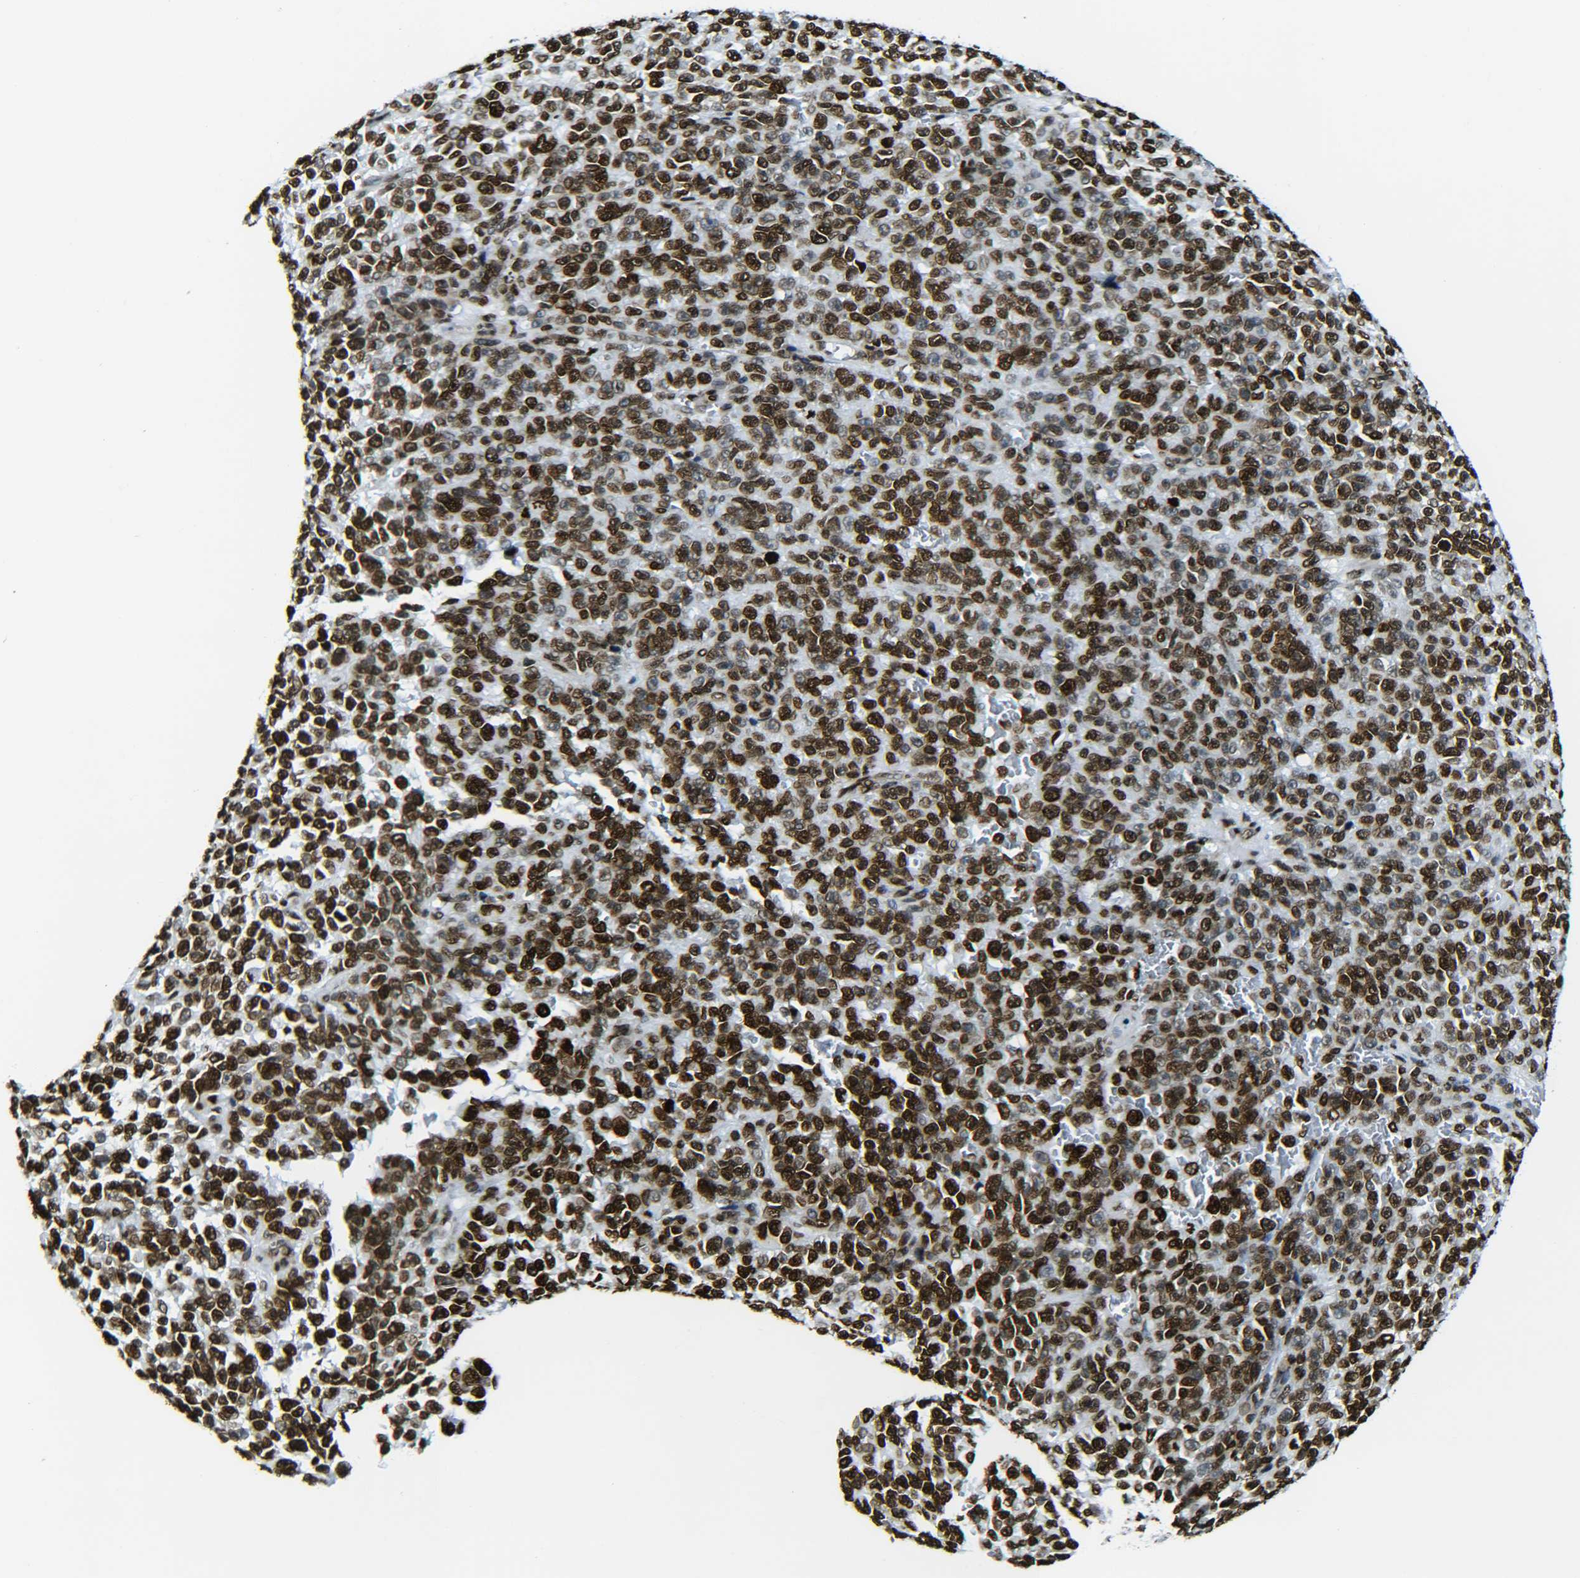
{"staining": {"intensity": "strong", "quantity": ">75%", "location": "nuclear"}, "tissue": "melanoma", "cell_type": "Tumor cells", "image_type": "cancer", "snomed": [{"axis": "morphology", "description": "Malignant melanoma, NOS"}, {"axis": "topography", "description": "Skin"}], "caption": "Immunohistochemical staining of melanoma demonstrates high levels of strong nuclear protein staining in about >75% of tumor cells.", "gene": "H2AX", "patient": {"sex": "female", "age": 82}}